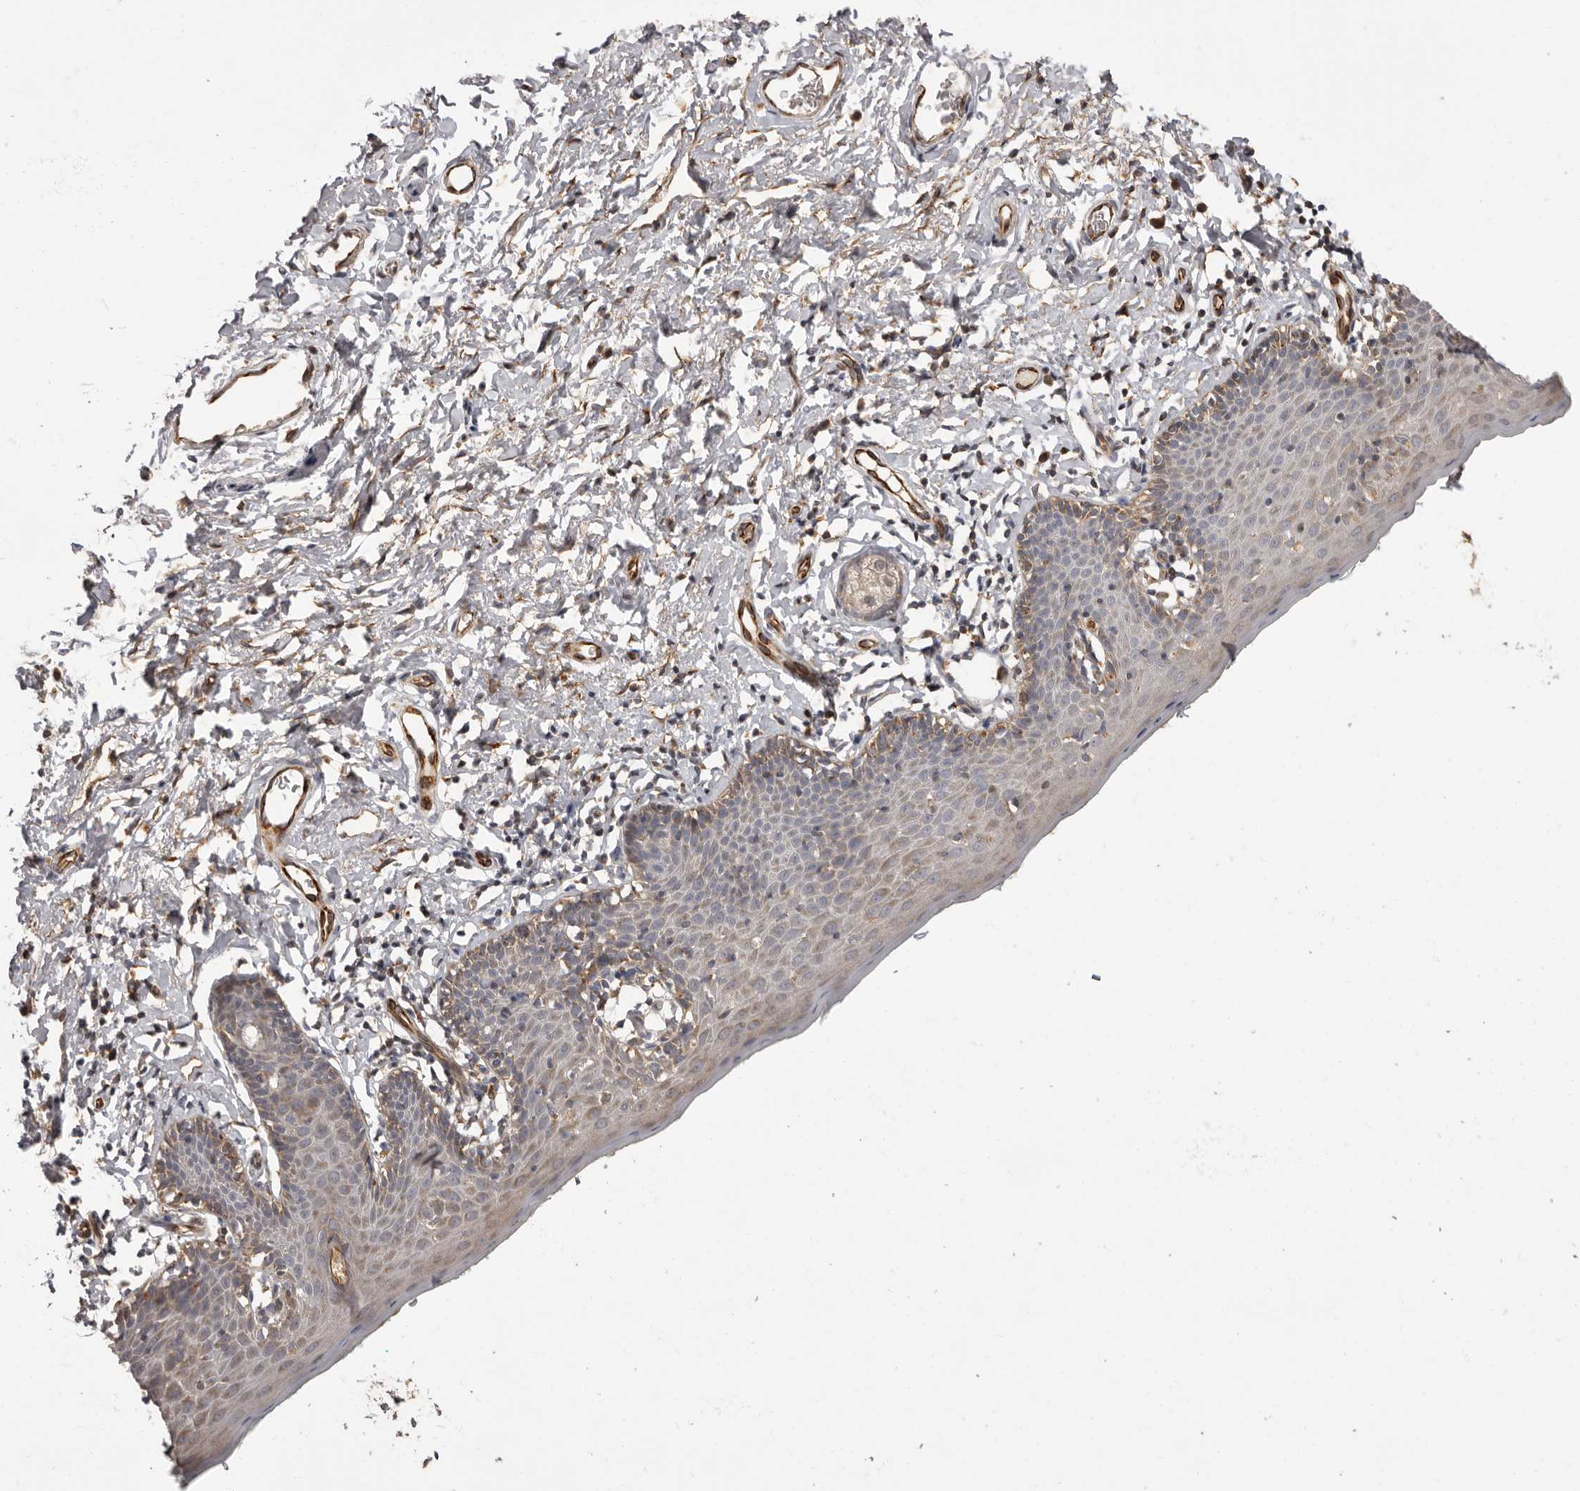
{"staining": {"intensity": "weak", "quantity": "25%-75%", "location": "cytoplasmic/membranous"}, "tissue": "skin", "cell_type": "Epidermal cells", "image_type": "normal", "snomed": [{"axis": "morphology", "description": "Normal tissue, NOS"}, {"axis": "topography", "description": "Vulva"}], "caption": "The image reveals immunohistochemical staining of benign skin. There is weak cytoplasmic/membranous expression is identified in about 25%-75% of epidermal cells.", "gene": "ADCY2", "patient": {"sex": "female", "age": 66}}